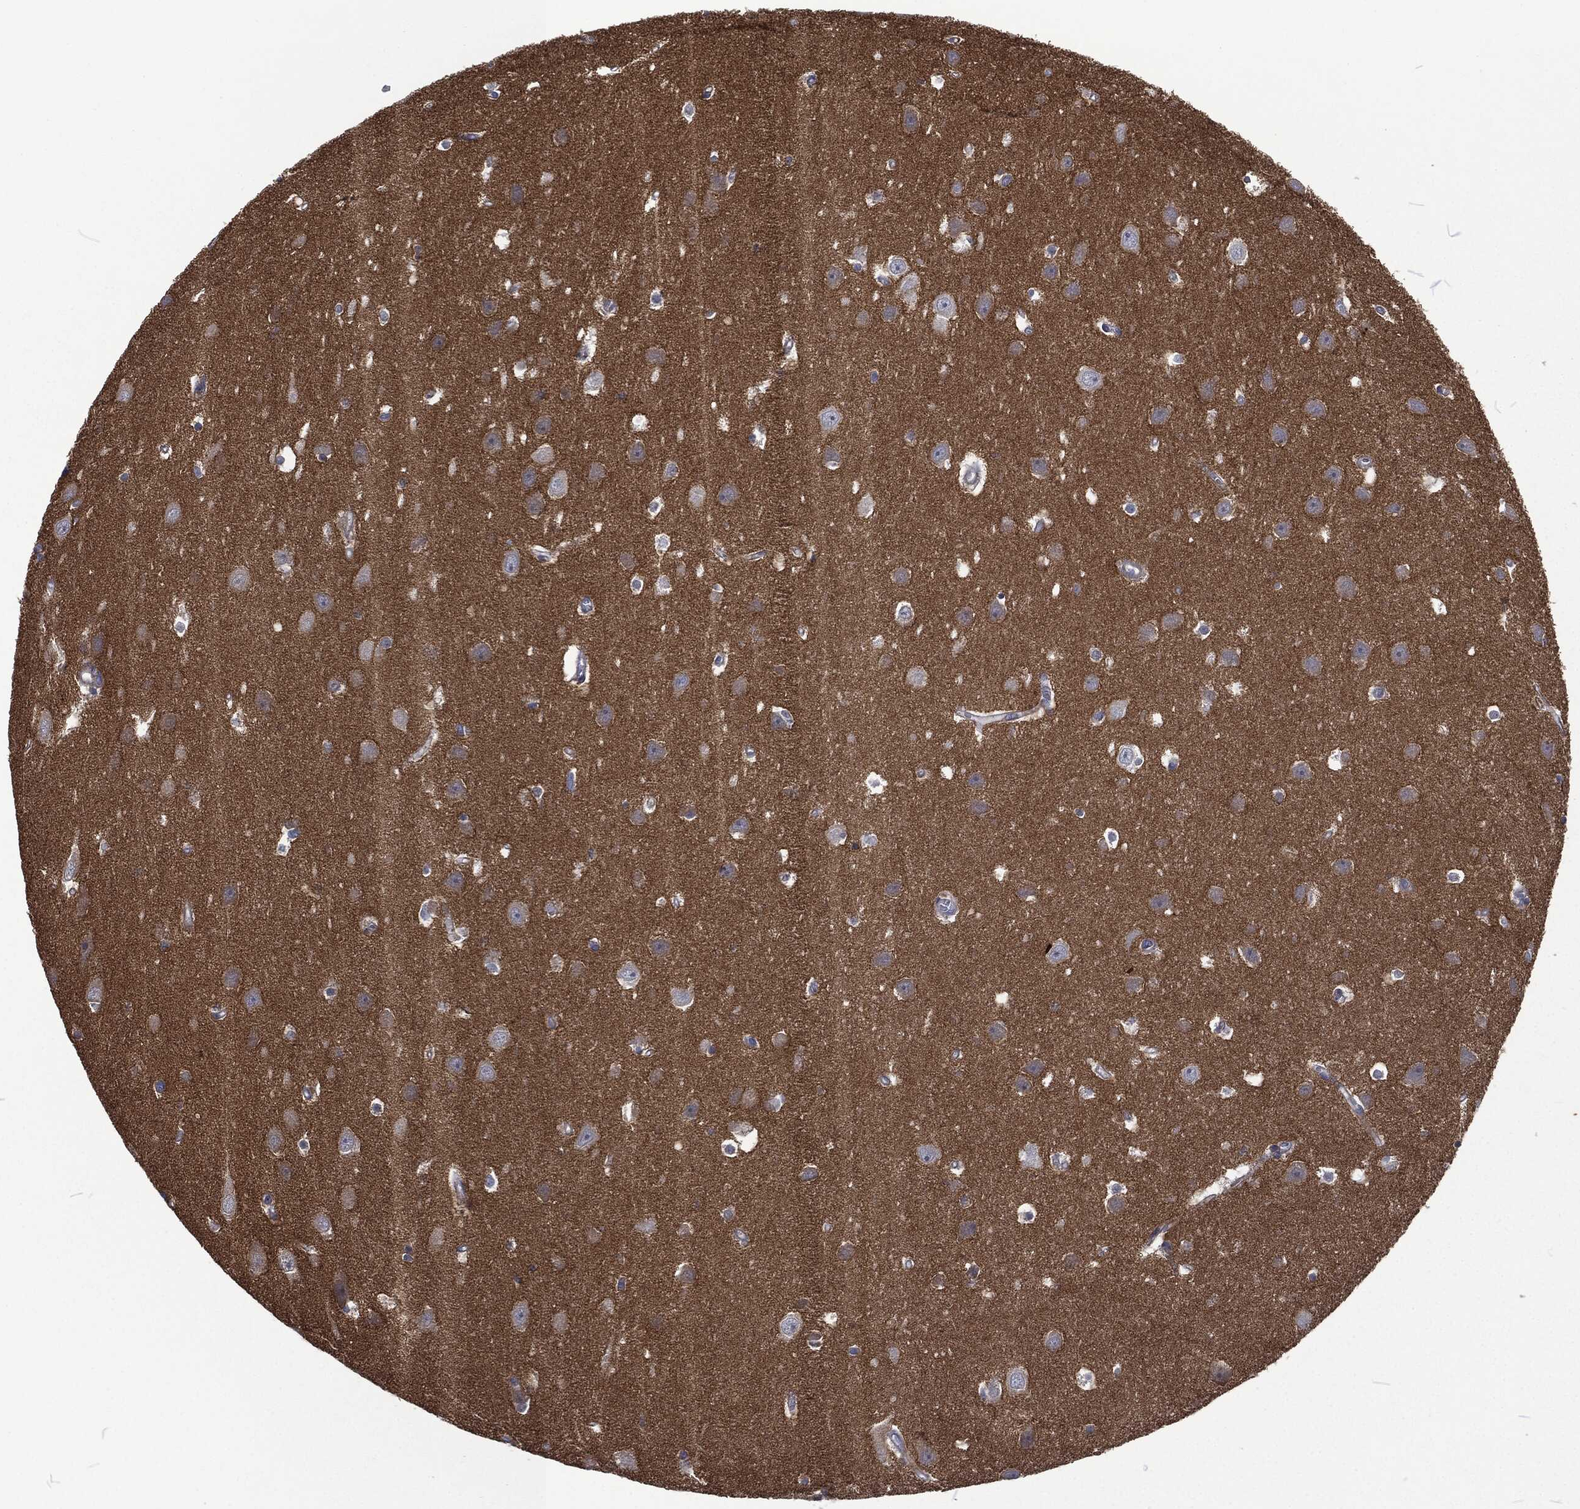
{"staining": {"intensity": "negative", "quantity": "none", "location": "none"}, "tissue": "hippocampus", "cell_type": "Glial cells", "image_type": "normal", "snomed": [{"axis": "morphology", "description": "Normal tissue, NOS"}, {"axis": "topography", "description": "Hippocampus"}], "caption": "A micrograph of hippocampus stained for a protein reveals no brown staining in glial cells. (Immunohistochemistry, brightfield microscopy, high magnification).", "gene": "LGALS9", "patient": {"sex": "female", "age": 64}}